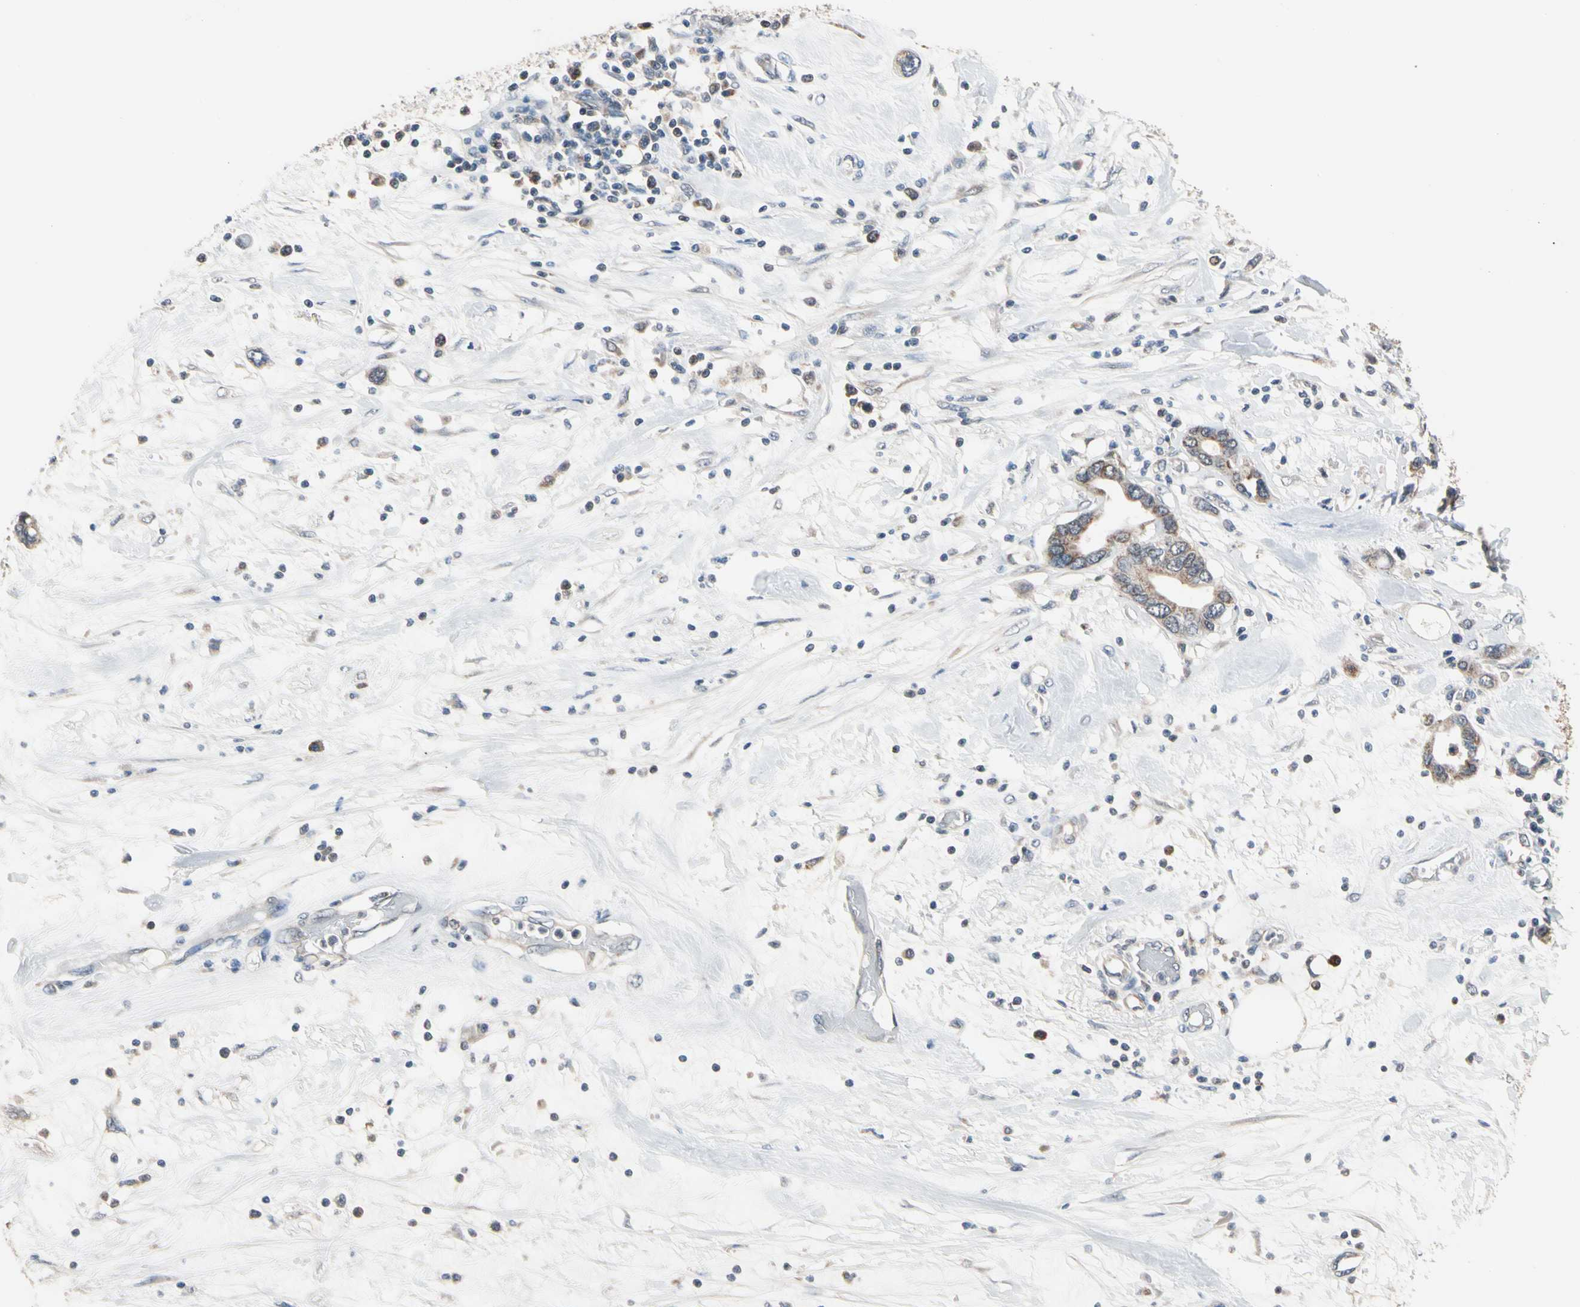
{"staining": {"intensity": "moderate", "quantity": ">75%", "location": "cytoplasmic/membranous"}, "tissue": "pancreatic cancer", "cell_type": "Tumor cells", "image_type": "cancer", "snomed": [{"axis": "morphology", "description": "Adenocarcinoma, NOS"}, {"axis": "topography", "description": "Pancreas"}], "caption": "A histopathology image showing moderate cytoplasmic/membranous expression in about >75% of tumor cells in pancreatic cancer (adenocarcinoma), as visualized by brown immunohistochemical staining.", "gene": "MTHFS", "patient": {"sex": "female", "age": 57}}